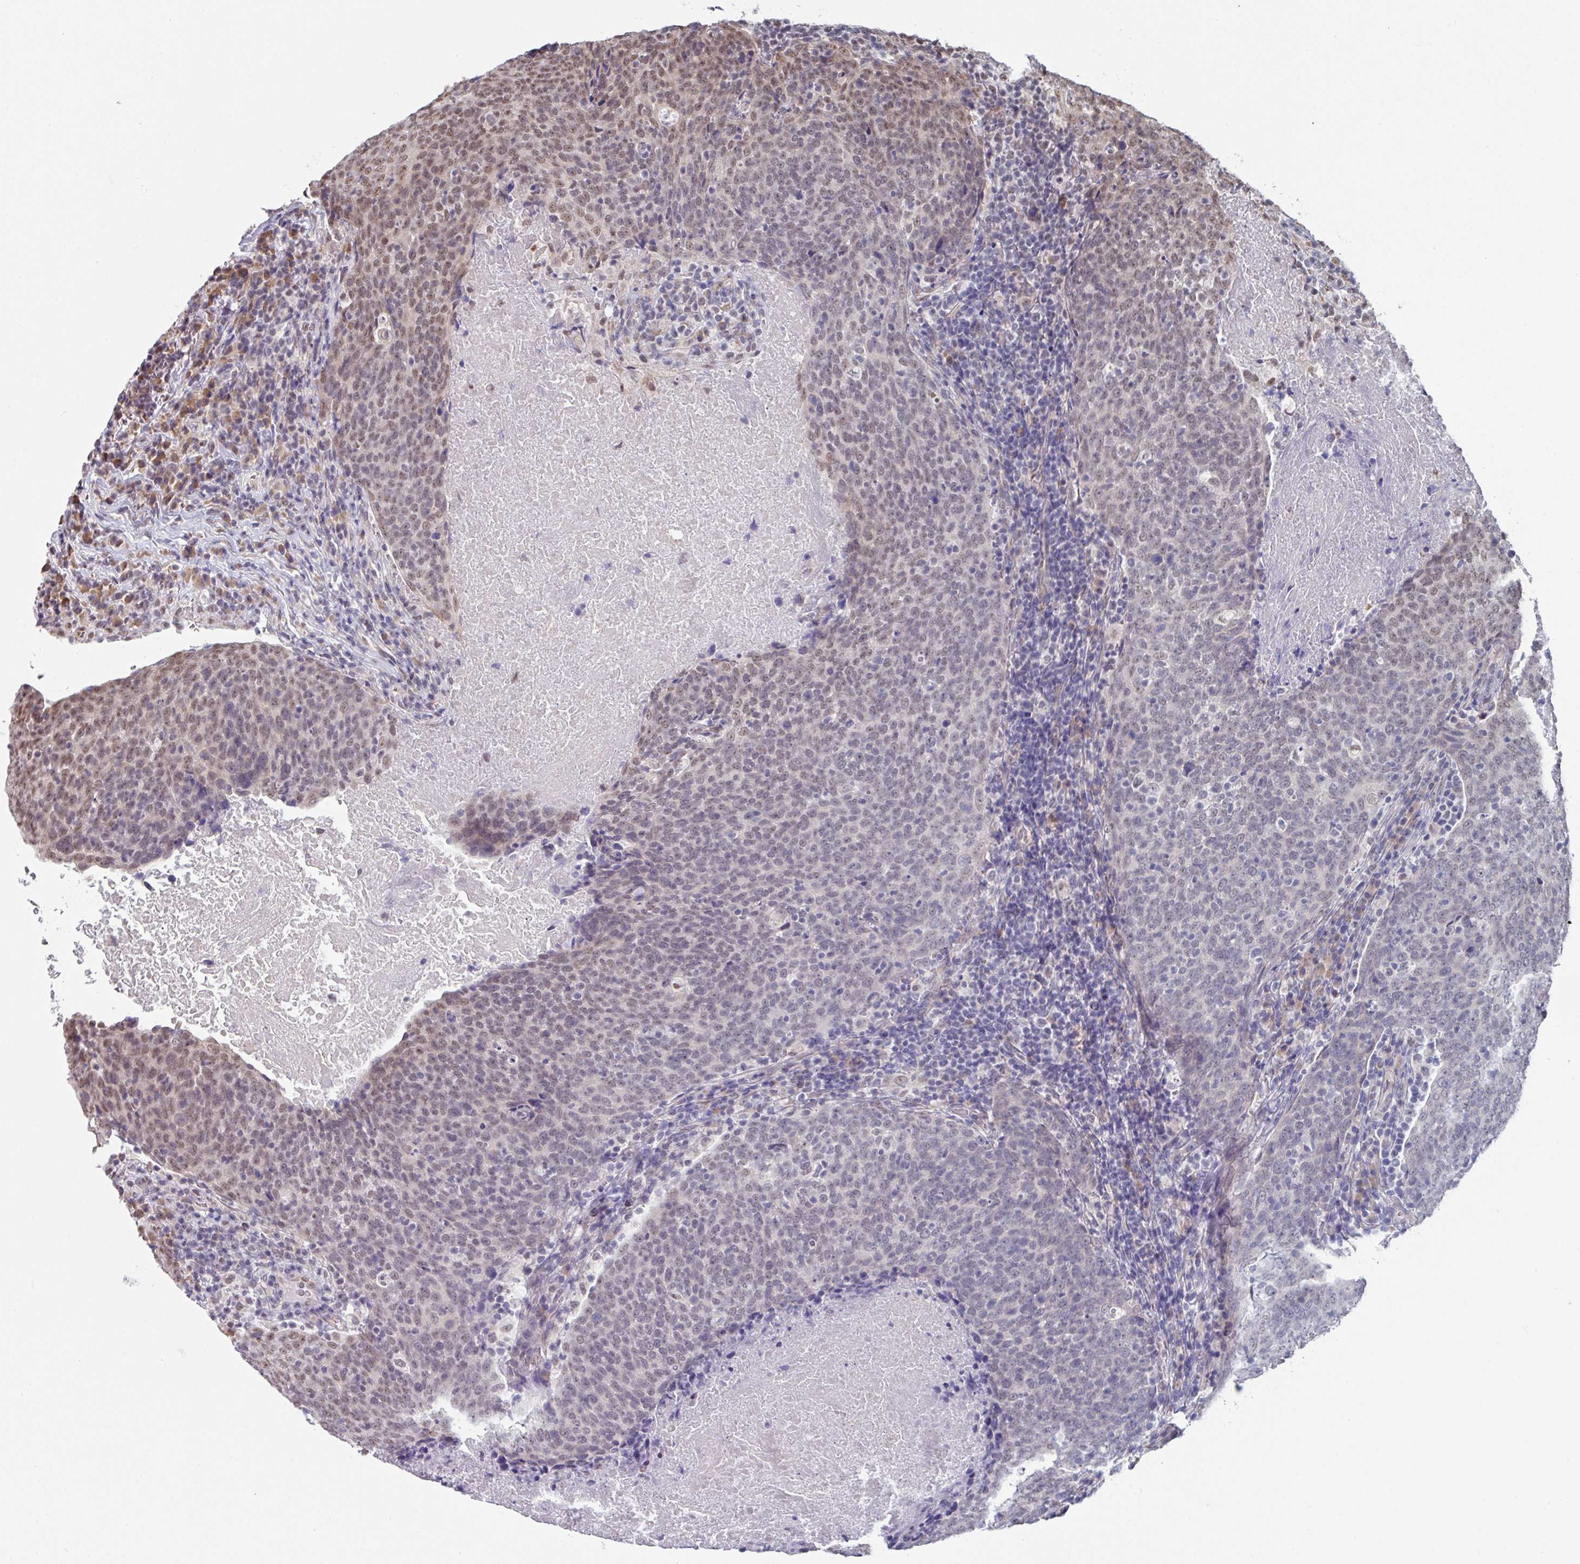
{"staining": {"intensity": "moderate", "quantity": "25%-75%", "location": "nuclear"}, "tissue": "head and neck cancer", "cell_type": "Tumor cells", "image_type": "cancer", "snomed": [{"axis": "morphology", "description": "Squamous cell carcinoma, NOS"}, {"axis": "morphology", "description": "Squamous cell carcinoma, metastatic, NOS"}, {"axis": "topography", "description": "Lymph node"}, {"axis": "topography", "description": "Head-Neck"}], "caption": "Immunohistochemical staining of head and neck cancer (squamous cell carcinoma) demonstrates moderate nuclear protein expression in approximately 25%-75% of tumor cells.", "gene": "TMED5", "patient": {"sex": "male", "age": 62}}